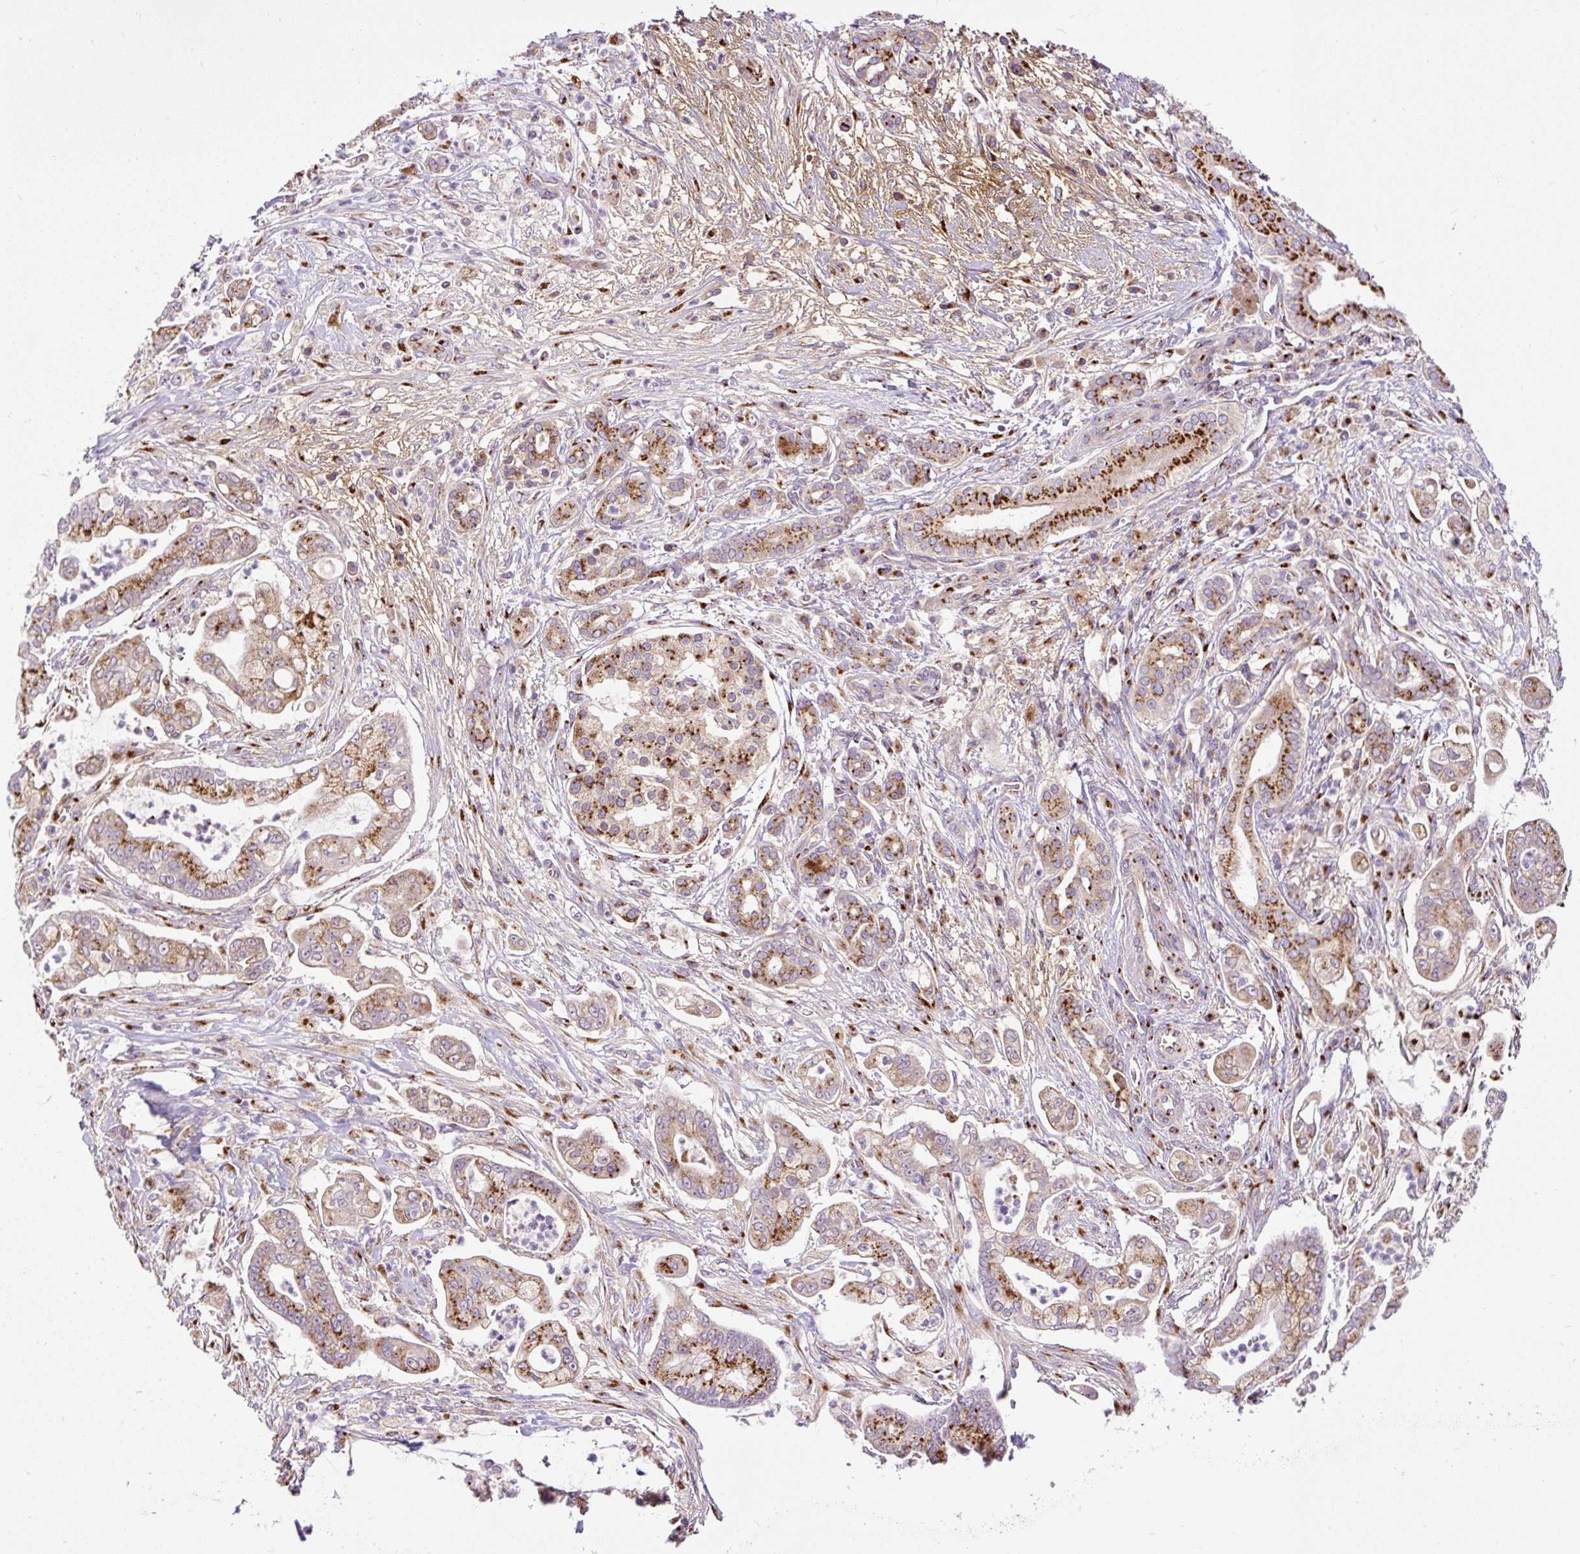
{"staining": {"intensity": "strong", "quantity": "25%-75%", "location": "cytoplasmic/membranous"}, "tissue": "pancreatic cancer", "cell_type": "Tumor cells", "image_type": "cancer", "snomed": [{"axis": "morphology", "description": "Adenocarcinoma, NOS"}, {"axis": "topography", "description": "Pancreas"}], "caption": "A high amount of strong cytoplasmic/membranous expression is appreciated in about 25%-75% of tumor cells in pancreatic cancer tissue.", "gene": "MSMP", "patient": {"sex": "female", "age": 69}}